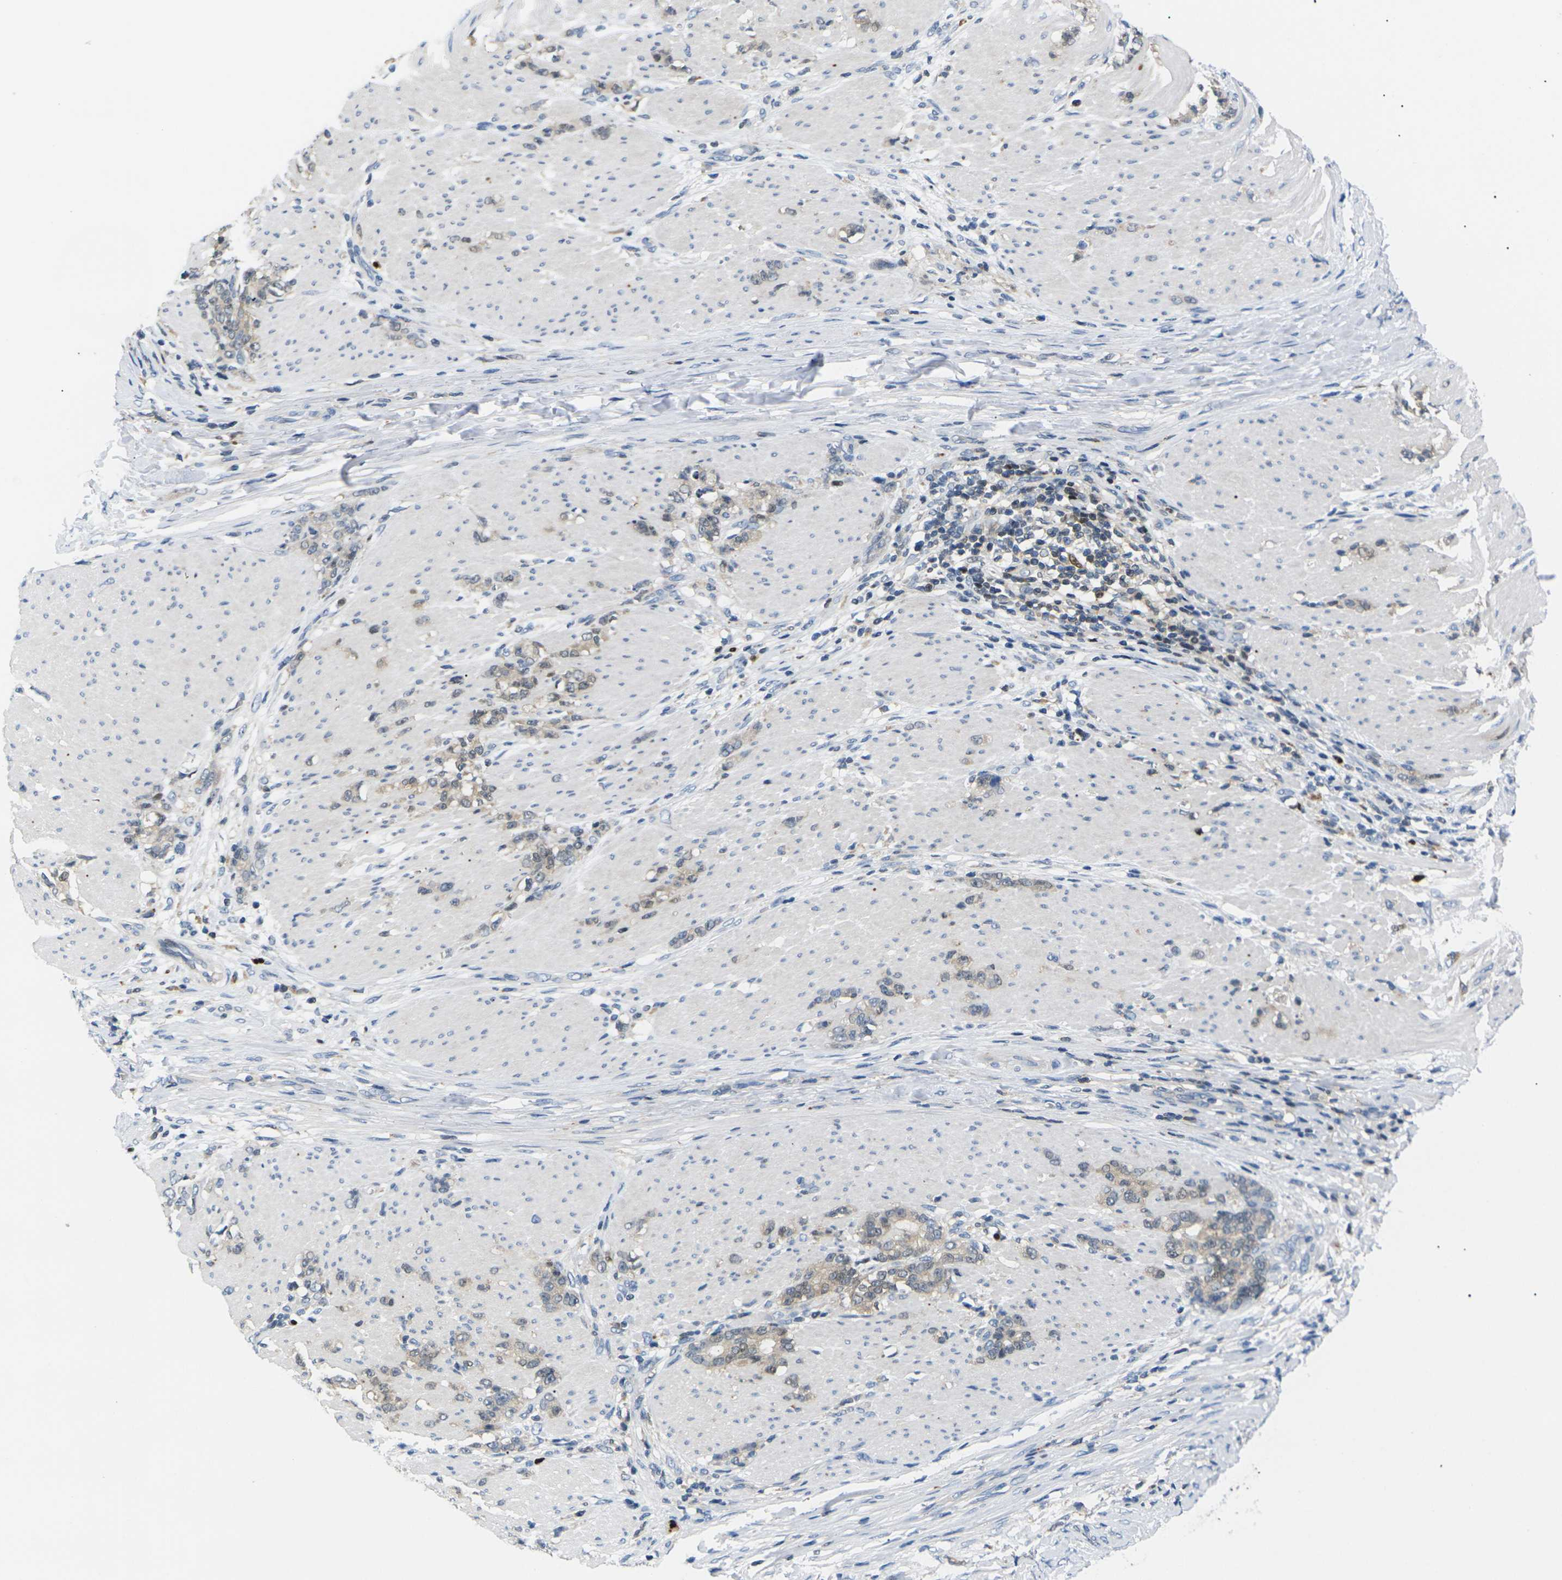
{"staining": {"intensity": "moderate", "quantity": ">75%", "location": "cytoplasmic/membranous"}, "tissue": "stomach cancer", "cell_type": "Tumor cells", "image_type": "cancer", "snomed": [{"axis": "morphology", "description": "Adenocarcinoma, NOS"}, {"axis": "topography", "description": "Stomach, lower"}], "caption": "Moderate cytoplasmic/membranous staining for a protein is seen in about >75% of tumor cells of stomach cancer (adenocarcinoma) using IHC.", "gene": "RPS6KA3", "patient": {"sex": "male", "age": 88}}